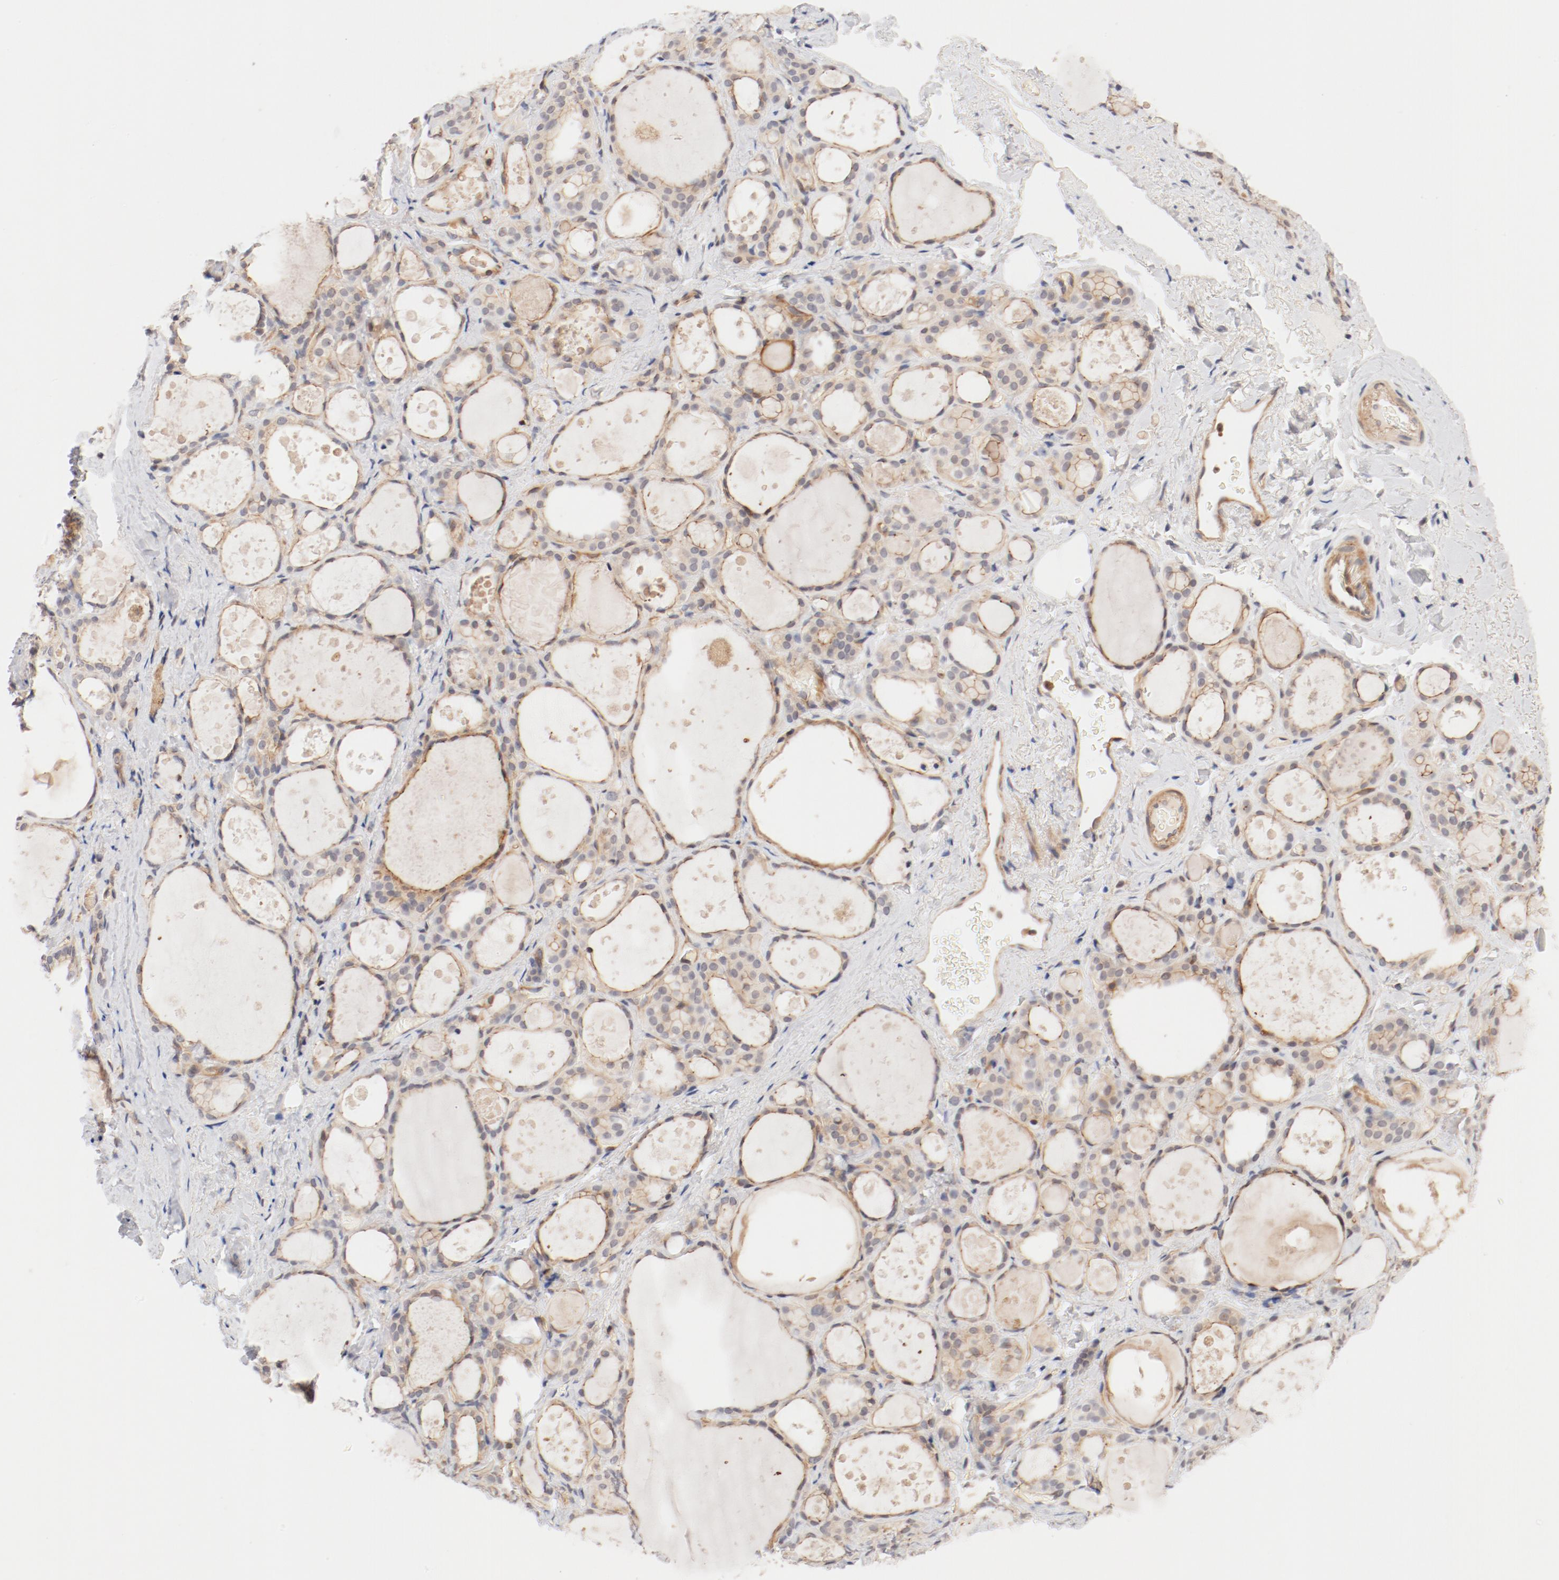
{"staining": {"intensity": "weak", "quantity": ">75%", "location": "cytoplasmic/membranous"}, "tissue": "thyroid gland", "cell_type": "Glandular cells", "image_type": "normal", "snomed": [{"axis": "morphology", "description": "Normal tissue, NOS"}, {"axis": "topography", "description": "Thyroid gland"}], "caption": "A brown stain labels weak cytoplasmic/membranous expression of a protein in glandular cells of benign thyroid gland.", "gene": "ZNF267", "patient": {"sex": "female", "age": 75}}